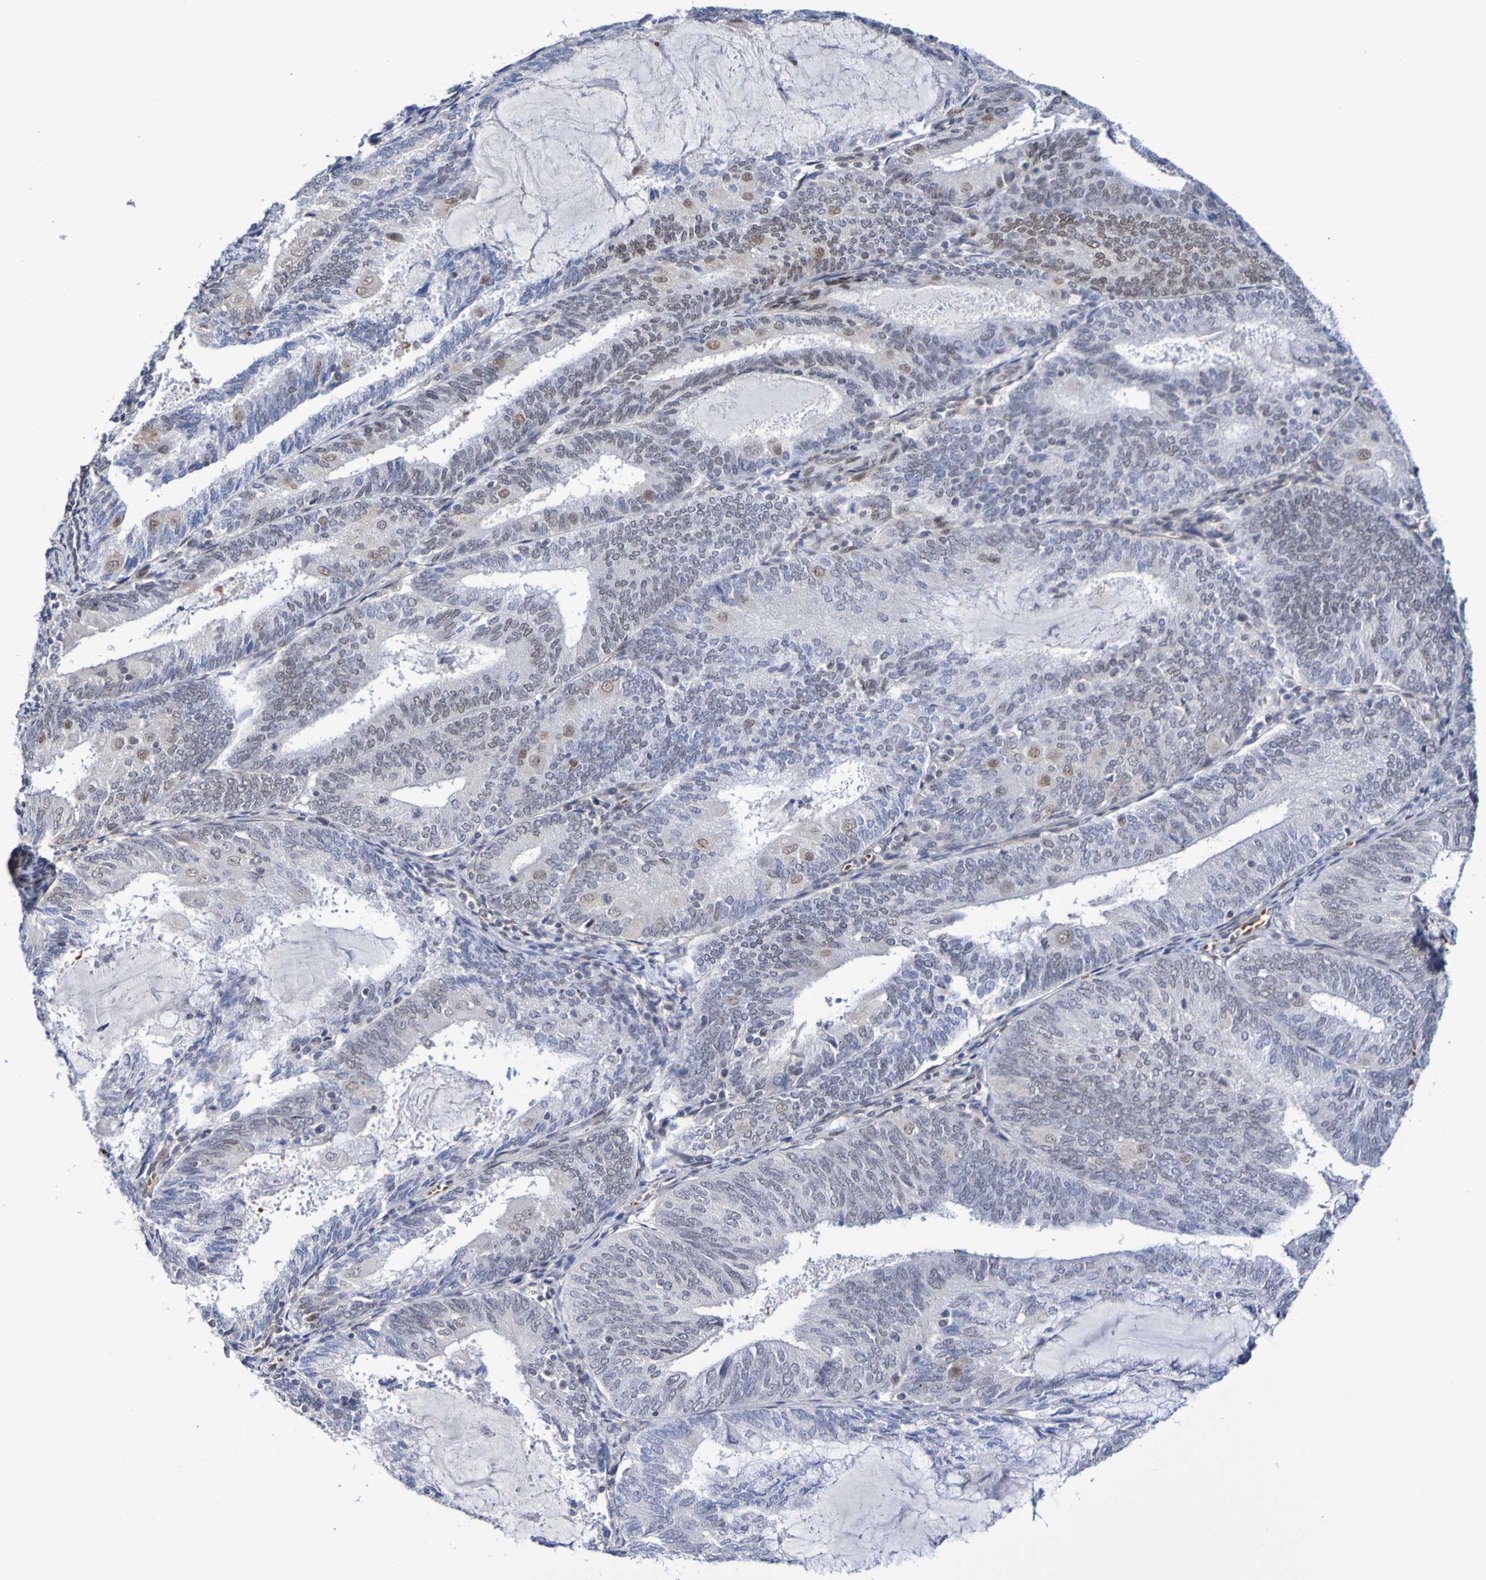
{"staining": {"intensity": "moderate", "quantity": "<25%", "location": "nuclear"}, "tissue": "endometrial cancer", "cell_type": "Tumor cells", "image_type": "cancer", "snomed": [{"axis": "morphology", "description": "Adenocarcinoma, NOS"}, {"axis": "topography", "description": "Endometrium"}], "caption": "A brown stain highlights moderate nuclear staining of a protein in human endometrial cancer (adenocarcinoma) tumor cells.", "gene": "PCGF1", "patient": {"sex": "female", "age": 81}}